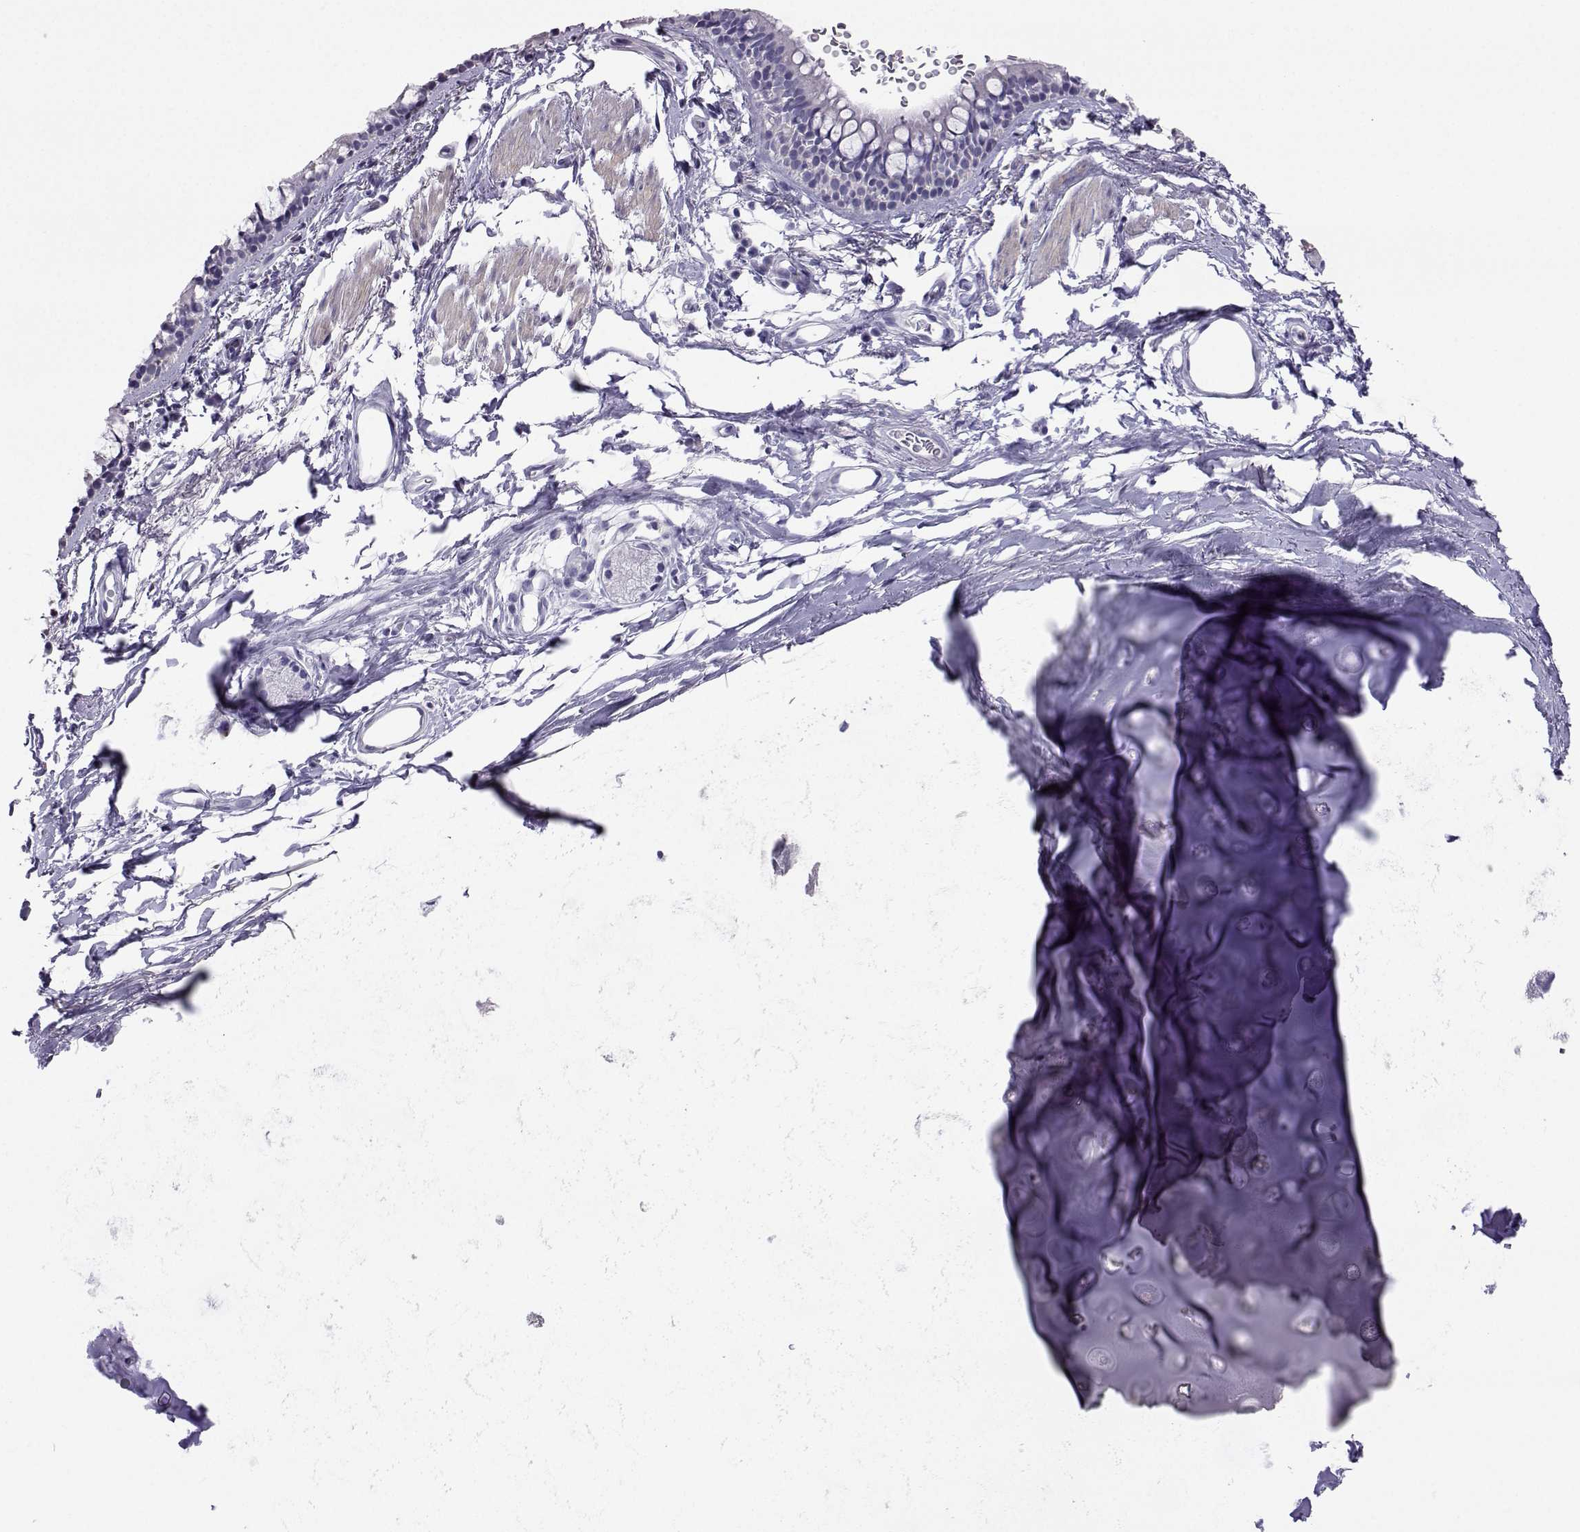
{"staining": {"intensity": "negative", "quantity": "none", "location": "none"}, "tissue": "bronchus", "cell_type": "Respiratory epithelial cells", "image_type": "normal", "snomed": [{"axis": "morphology", "description": "Normal tissue, NOS"}, {"axis": "topography", "description": "Lymph node"}, {"axis": "topography", "description": "Cartilage tissue"}, {"axis": "topography", "description": "Bronchus"}], "caption": "The histopathology image displays no significant expression in respiratory epithelial cells of bronchus. (Stains: DAB immunohistochemistry with hematoxylin counter stain, Microscopy: brightfield microscopy at high magnification).", "gene": "PLIN4", "patient": {"sex": "female", "age": 70}}